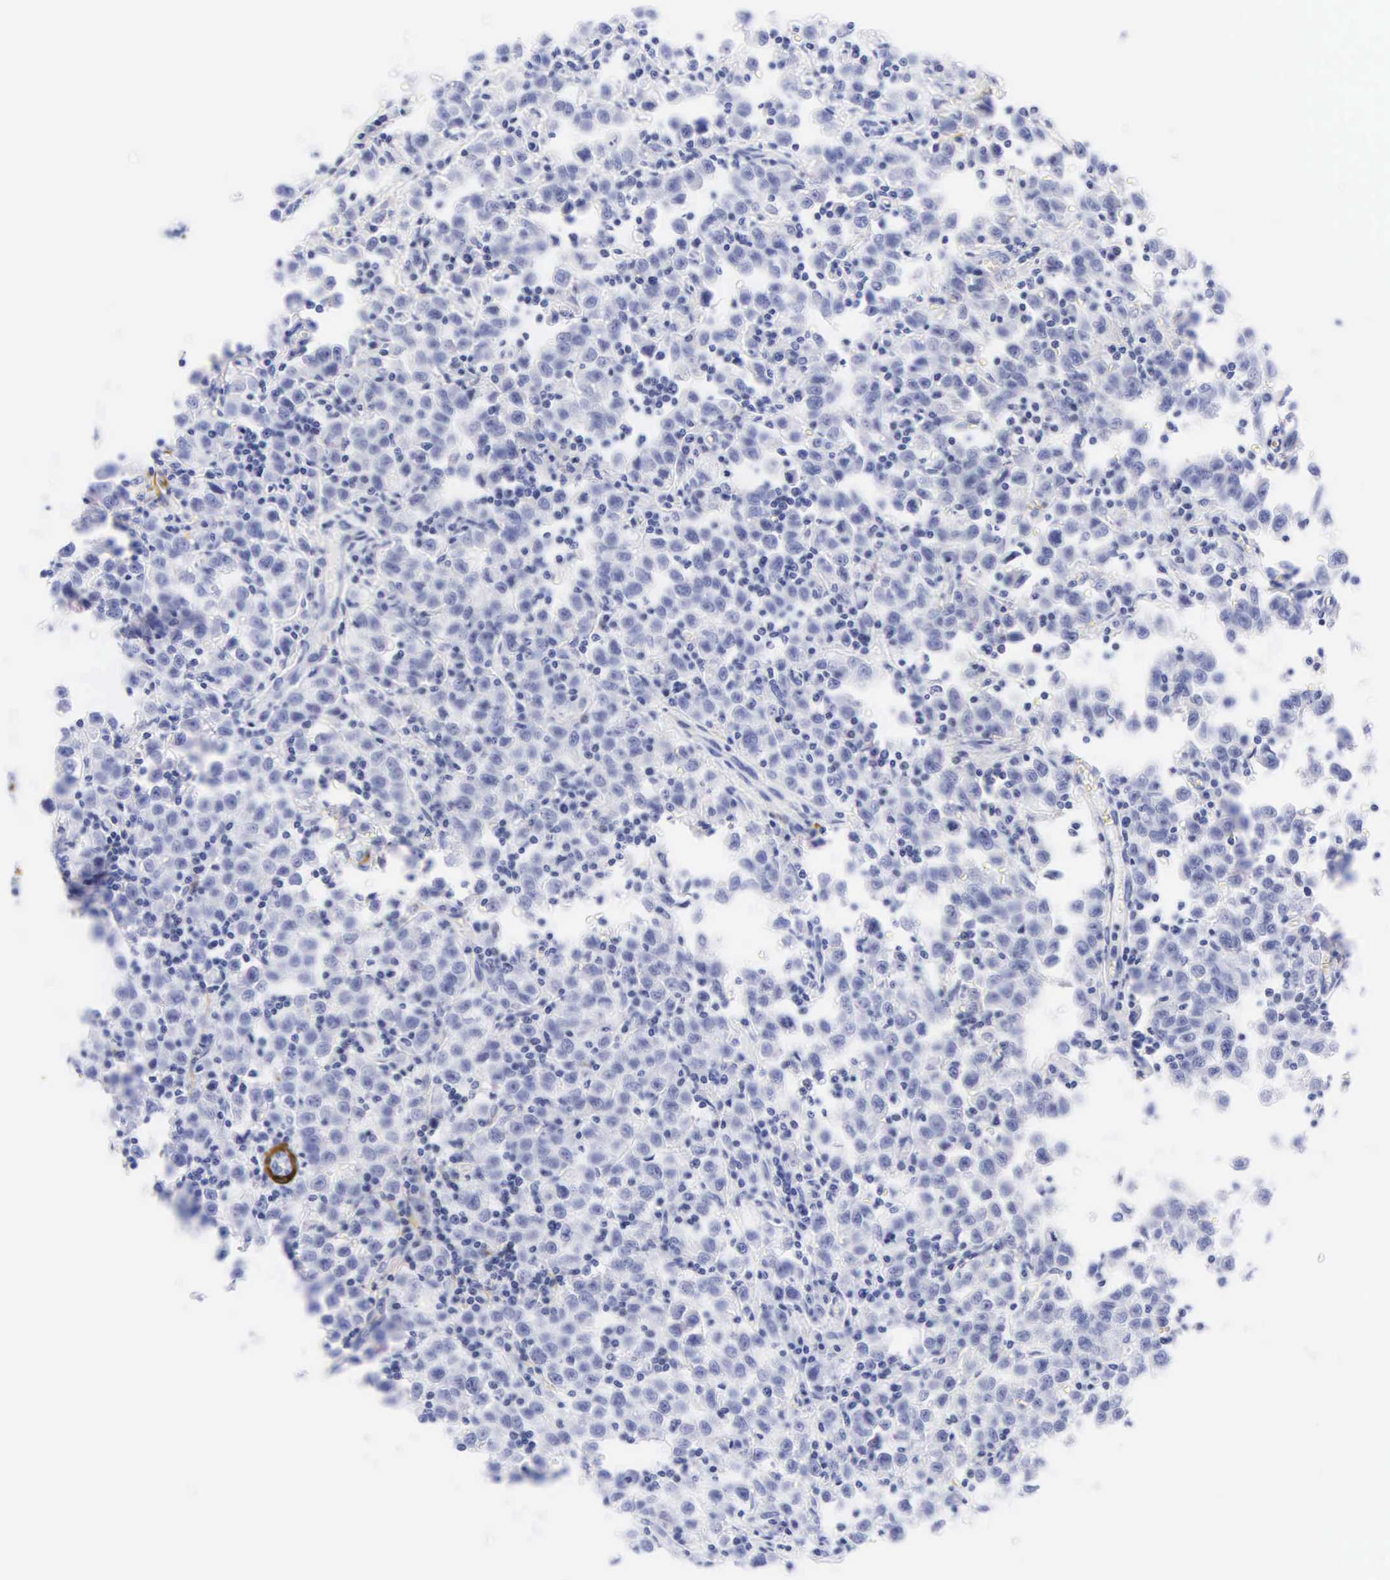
{"staining": {"intensity": "negative", "quantity": "none", "location": "none"}, "tissue": "testis cancer", "cell_type": "Tumor cells", "image_type": "cancer", "snomed": [{"axis": "morphology", "description": "Seminoma, NOS"}, {"axis": "topography", "description": "Testis"}], "caption": "IHC histopathology image of human testis seminoma stained for a protein (brown), which displays no expression in tumor cells. (Stains: DAB (3,3'-diaminobenzidine) immunohistochemistry with hematoxylin counter stain, Microscopy: brightfield microscopy at high magnification).", "gene": "DES", "patient": {"sex": "male", "age": 35}}